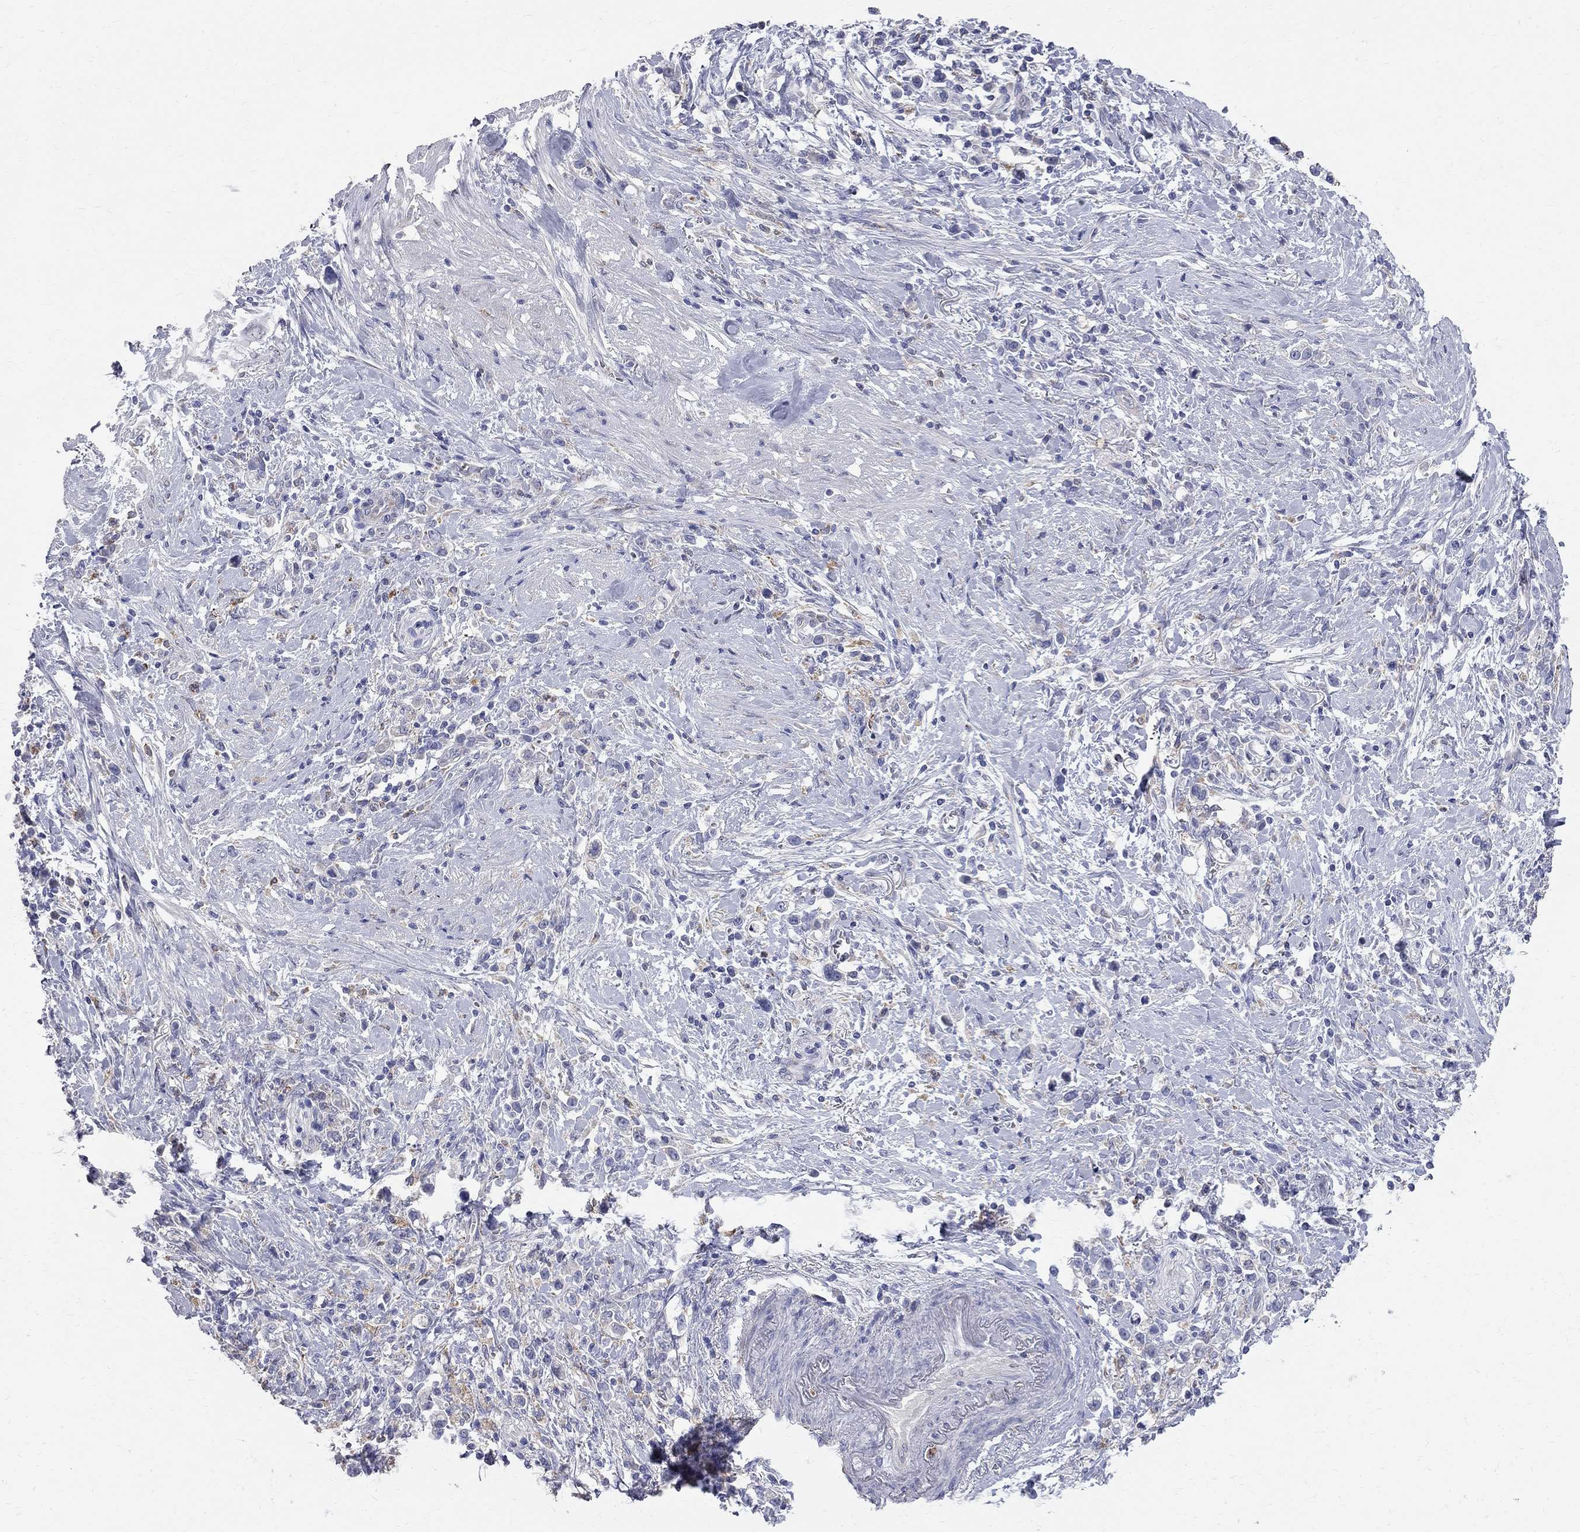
{"staining": {"intensity": "negative", "quantity": "none", "location": "none"}, "tissue": "stomach cancer", "cell_type": "Tumor cells", "image_type": "cancer", "snomed": [{"axis": "morphology", "description": "Adenocarcinoma, NOS"}, {"axis": "topography", "description": "Stomach"}], "caption": "High power microscopy image of an immunohistochemistry photomicrograph of stomach cancer (adenocarcinoma), revealing no significant staining in tumor cells.", "gene": "ACSL1", "patient": {"sex": "male", "age": 63}}